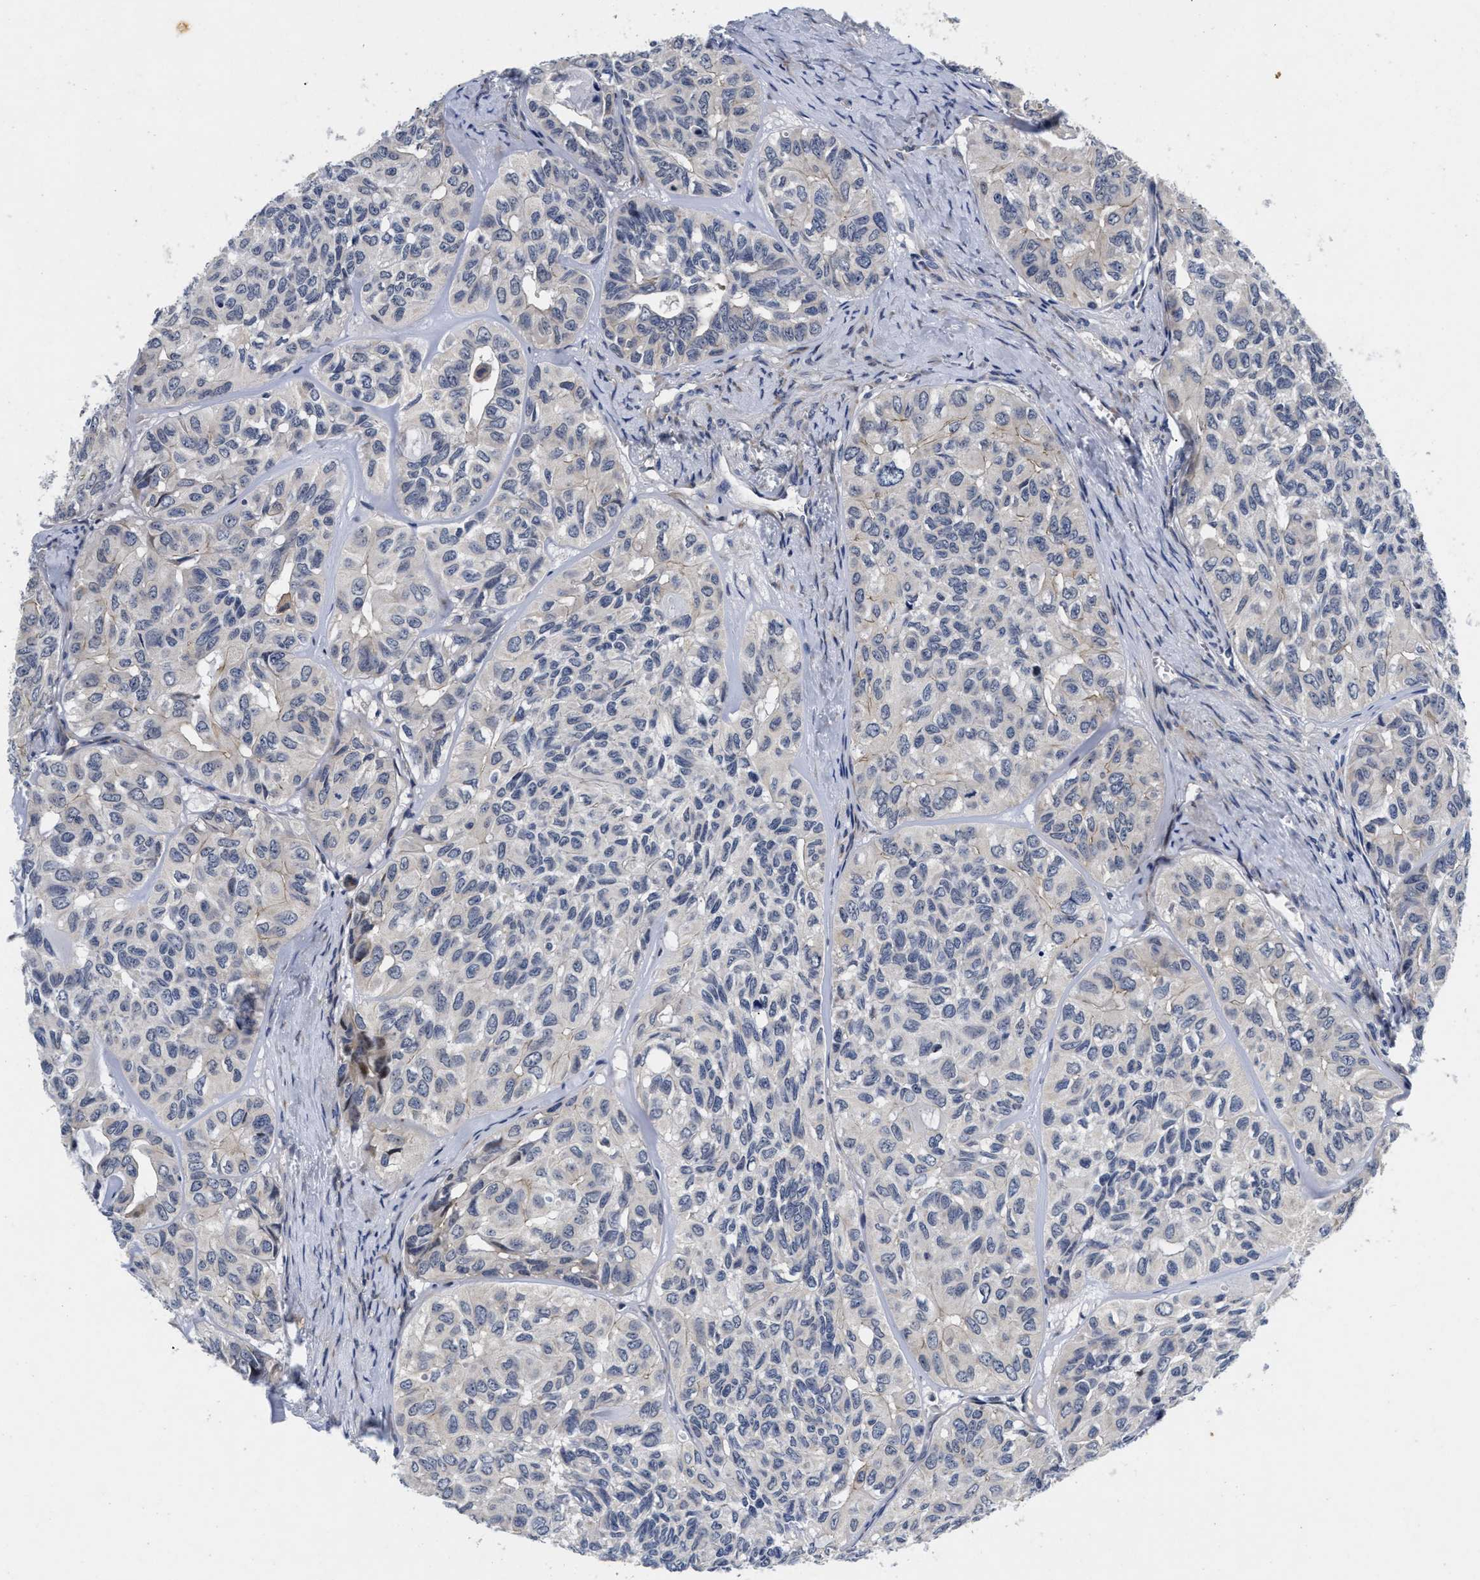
{"staining": {"intensity": "negative", "quantity": "none", "location": "none"}, "tissue": "head and neck cancer", "cell_type": "Tumor cells", "image_type": "cancer", "snomed": [{"axis": "morphology", "description": "Adenocarcinoma, NOS"}, {"axis": "topography", "description": "Salivary gland, NOS"}, {"axis": "topography", "description": "Head-Neck"}], "caption": "Histopathology image shows no significant protein expression in tumor cells of head and neck cancer.", "gene": "LAD1", "patient": {"sex": "female", "age": 76}}